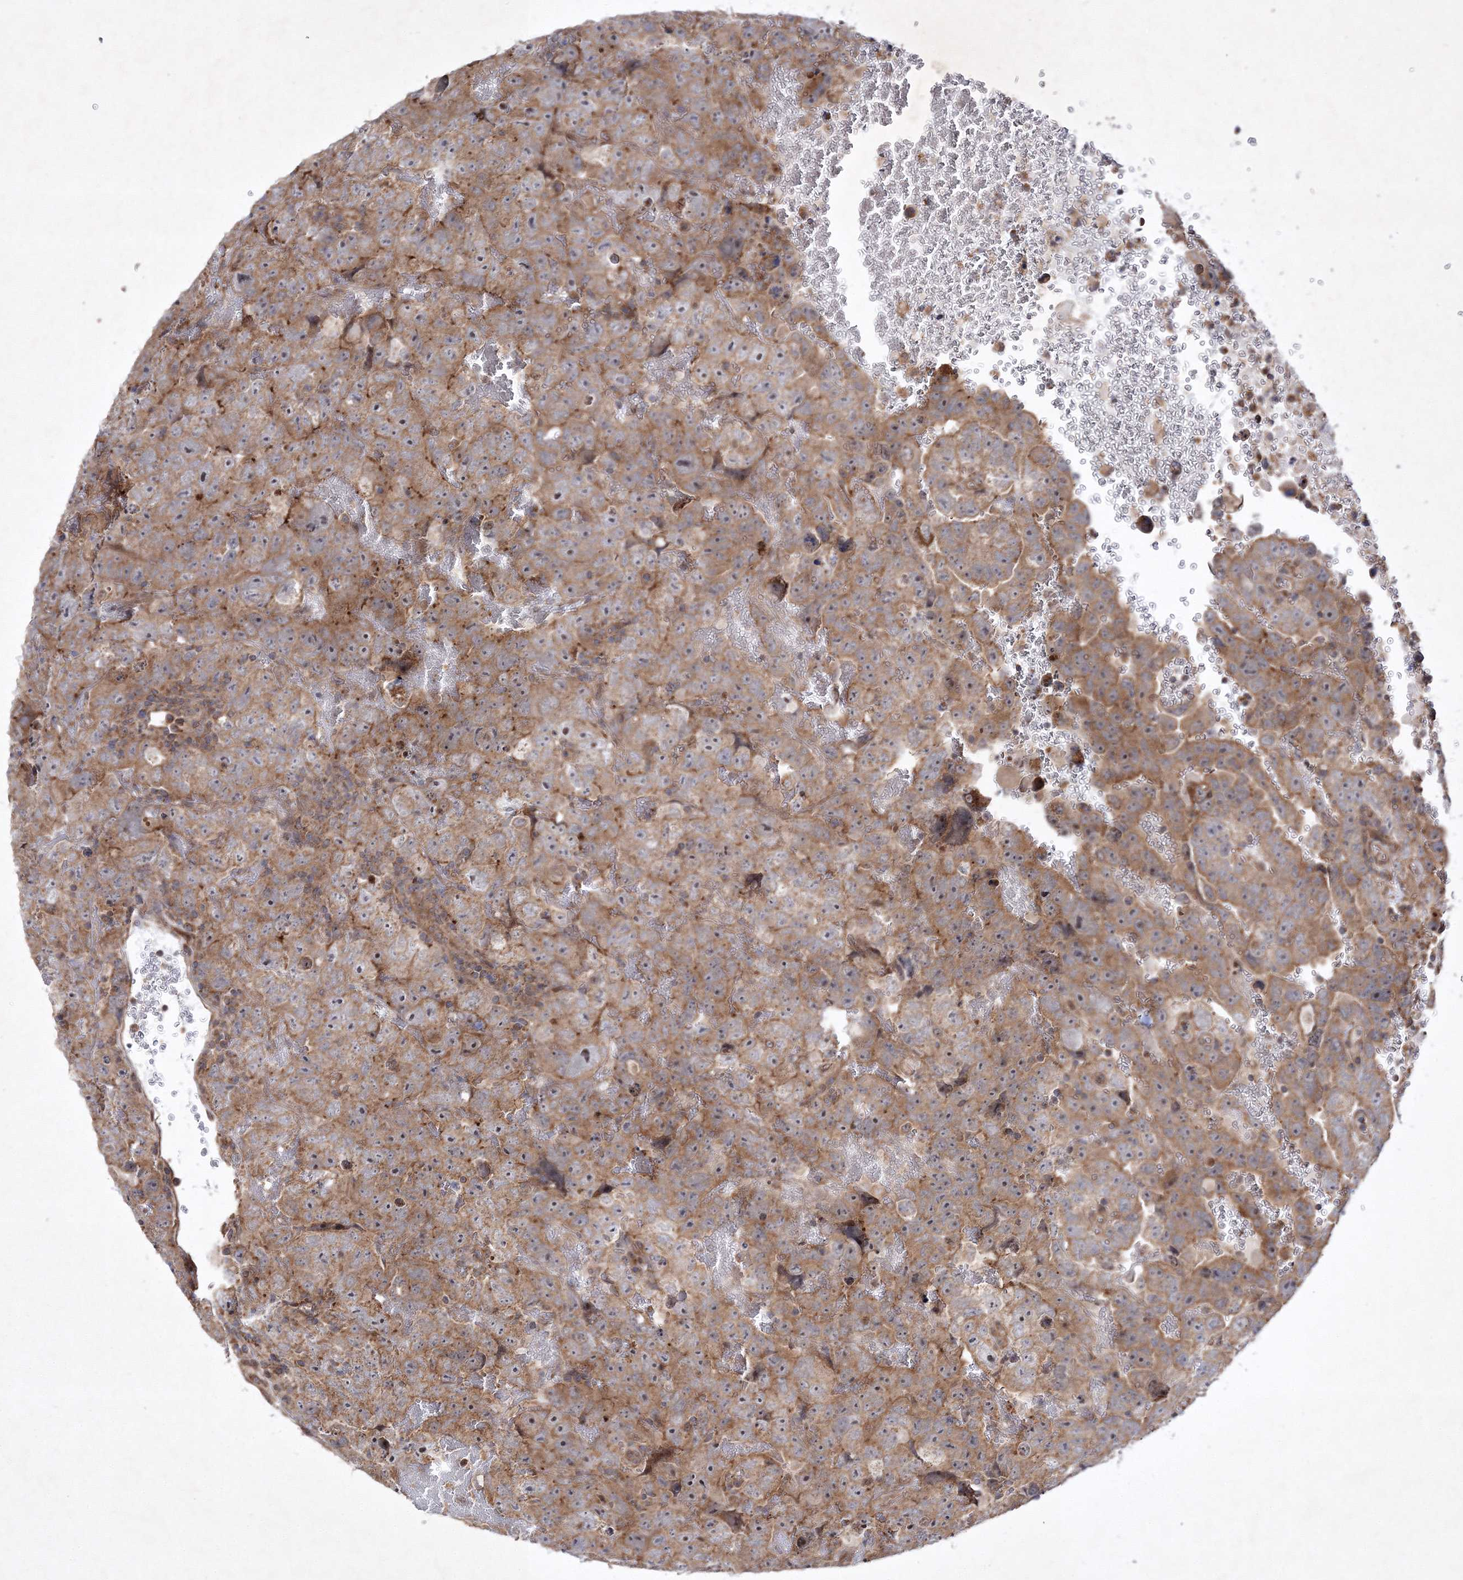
{"staining": {"intensity": "moderate", "quantity": ">75%", "location": "cytoplasmic/membranous"}, "tissue": "testis cancer", "cell_type": "Tumor cells", "image_type": "cancer", "snomed": [{"axis": "morphology", "description": "Carcinoma, Embryonal, NOS"}, {"axis": "topography", "description": "Testis"}], "caption": "This is a histology image of IHC staining of testis cancer (embryonal carcinoma), which shows moderate positivity in the cytoplasmic/membranous of tumor cells.", "gene": "SCRN3", "patient": {"sex": "male", "age": 45}}